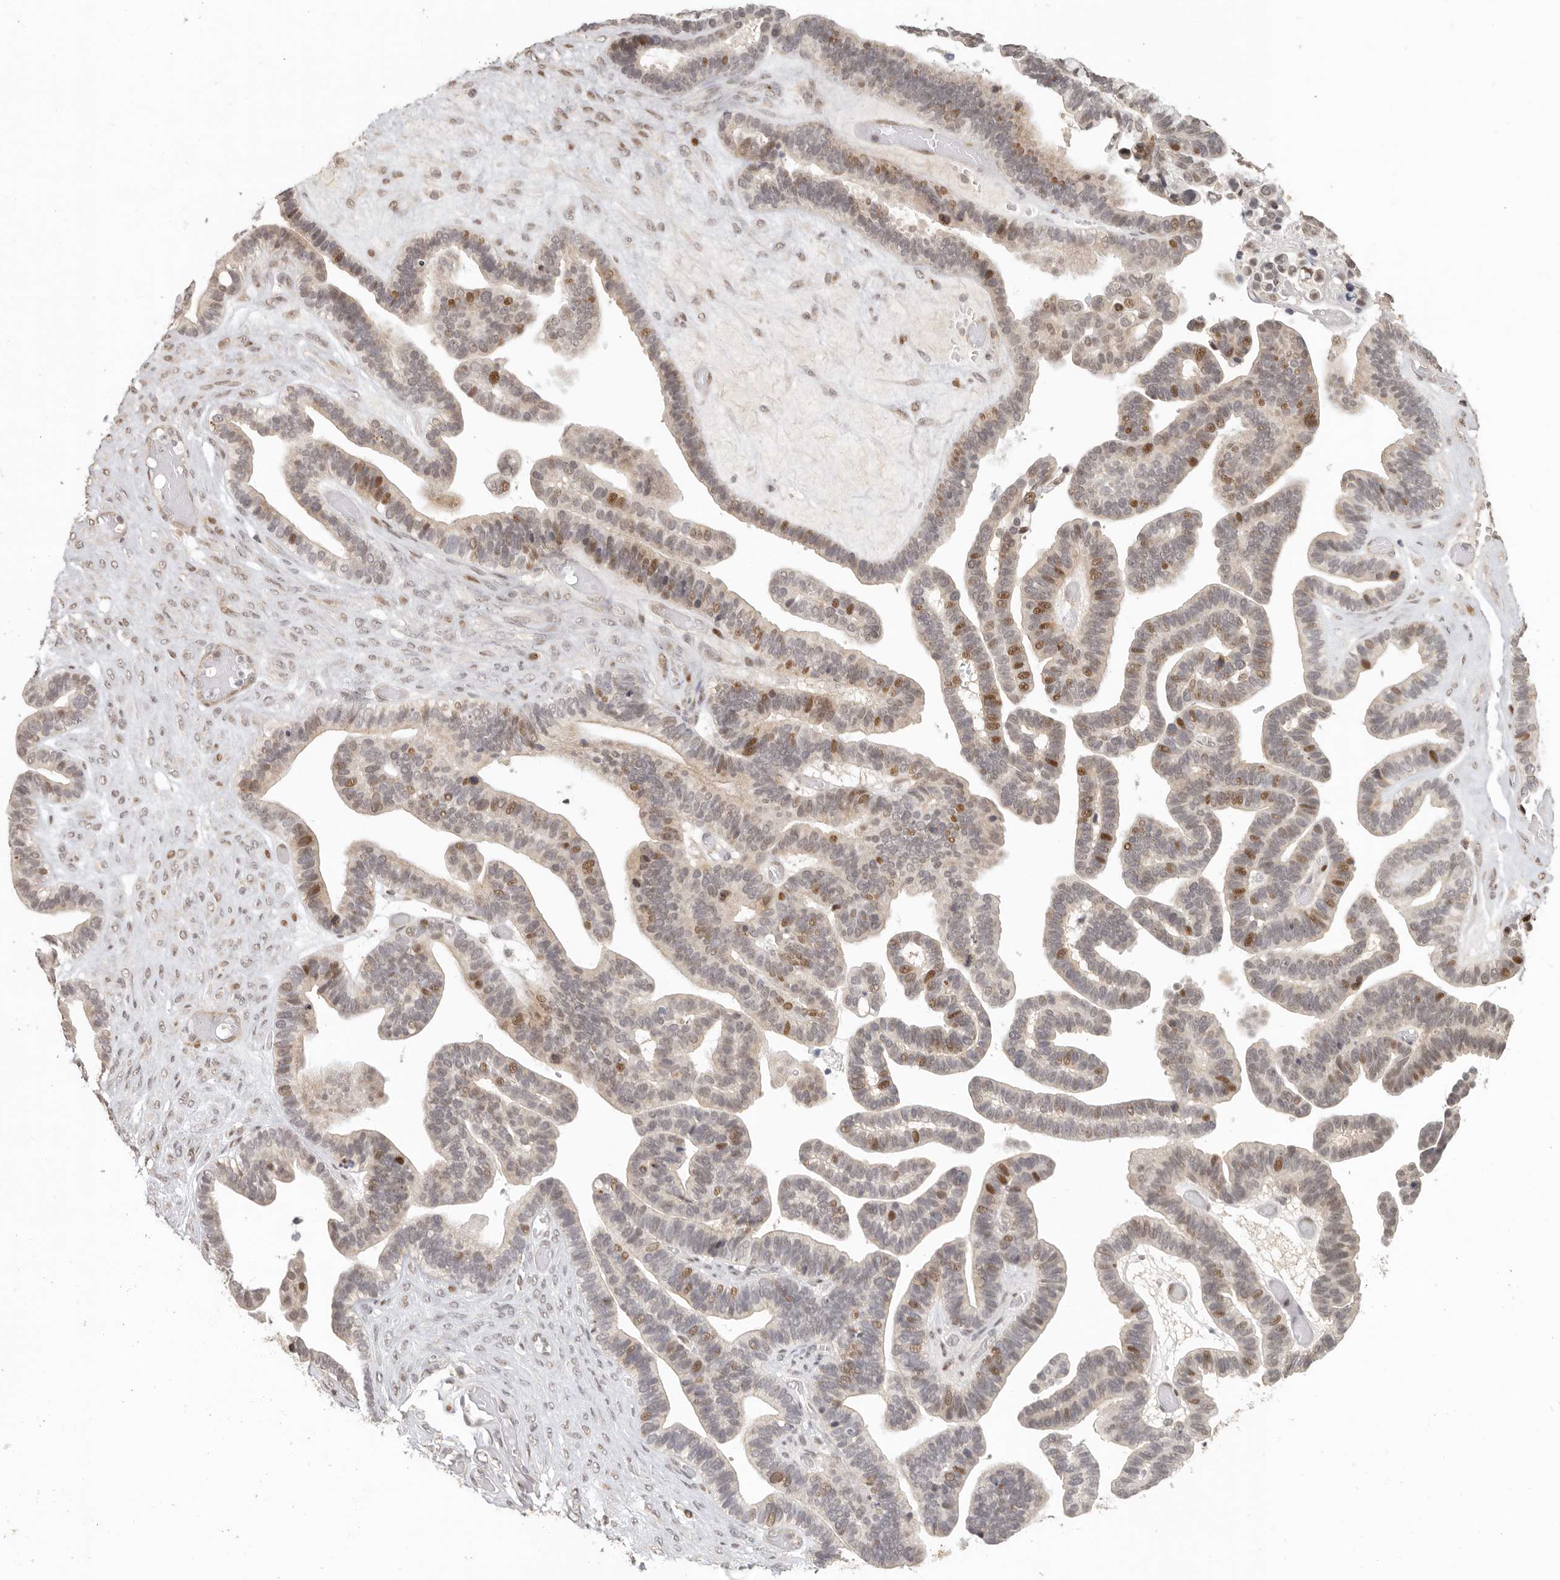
{"staining": {"intensity": "moderate", "quantity": "25%-75%", "location": "nuclear"}, "tissue": "ovarian cancer", "cell_type": "Tumor cells", "image_type": "cancer", "snomed": [{"axis": "morphology", "description": "Cystadenocarcinoma, serous, NOS"}, {"axis": "topography", "description": "Ovary"}], "caption": "A photomicrograph showing moderate nuclear expression in about 25%-75% of tumor cells in ovarian cancer (serous cystadenocarcinoma), as visualized by brown immunohistochemical staining.", "gene": "GPBP1L1", "patient": {"sex": "female", "age": 56}}